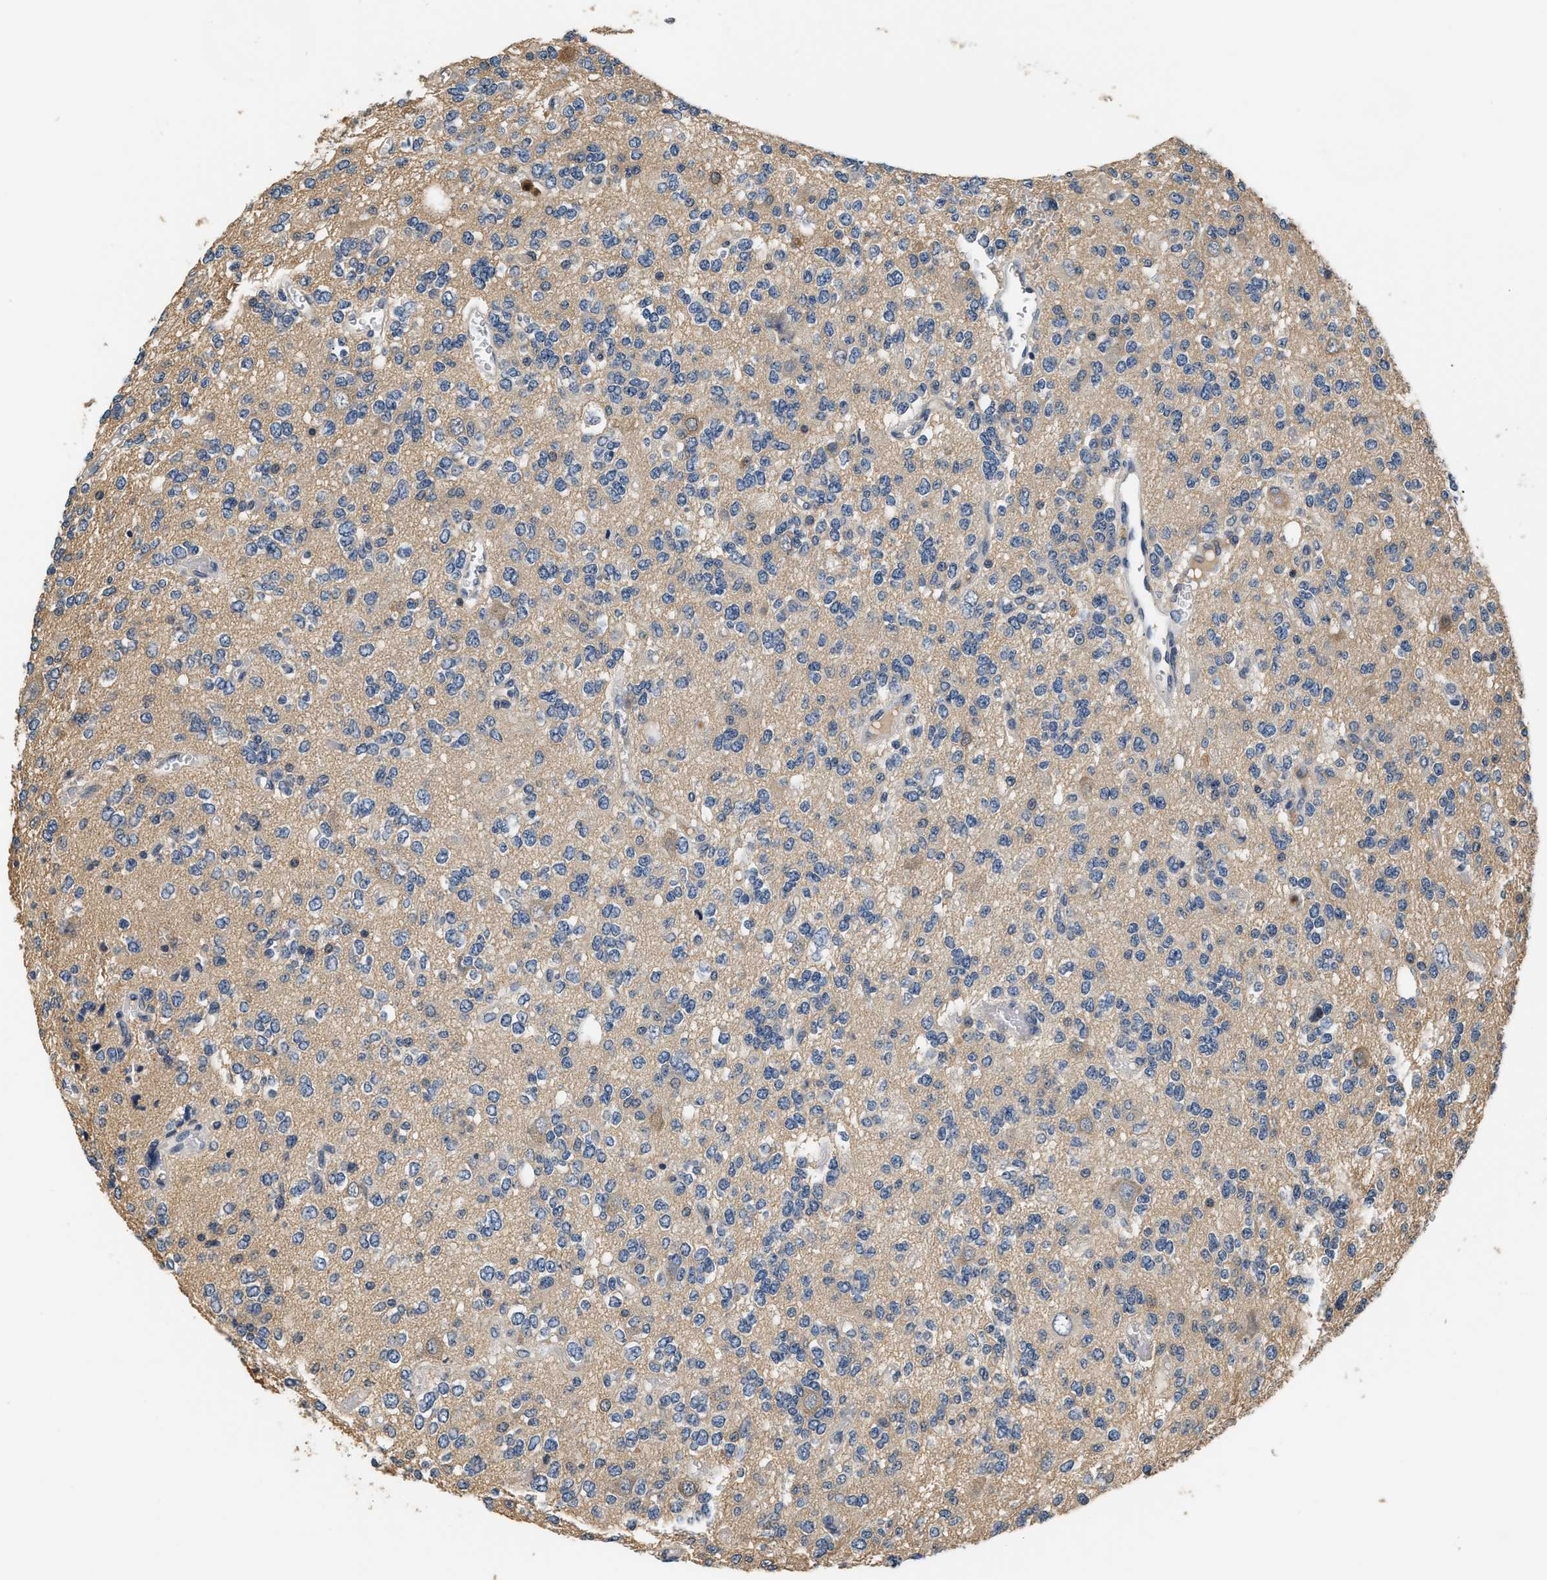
{"staining": {"intensity": "weak", "quantity": ">75%", "location": "cytoplasmic/membranous"}, "tissue": "glioma", "cell_type": "Tumor cells", "image_type": "cancer", "snomed": [{"axis": "morphology", "description": "Glioma, malignant, Low grade"}, {"axis": "topography", "description": "Brain"}], "caption": "A photomicrograph of human malignant glioma (low-grade) stained for a protein displays weak cytoplasmic/membranous brown staining in tumor cells. Using DAB (brown) and hematoxylin (blue) stains, captured at high magnification using brightfield microscopy.", "gene": "GPI", "patient": {"sex": "male", "age": 38}}